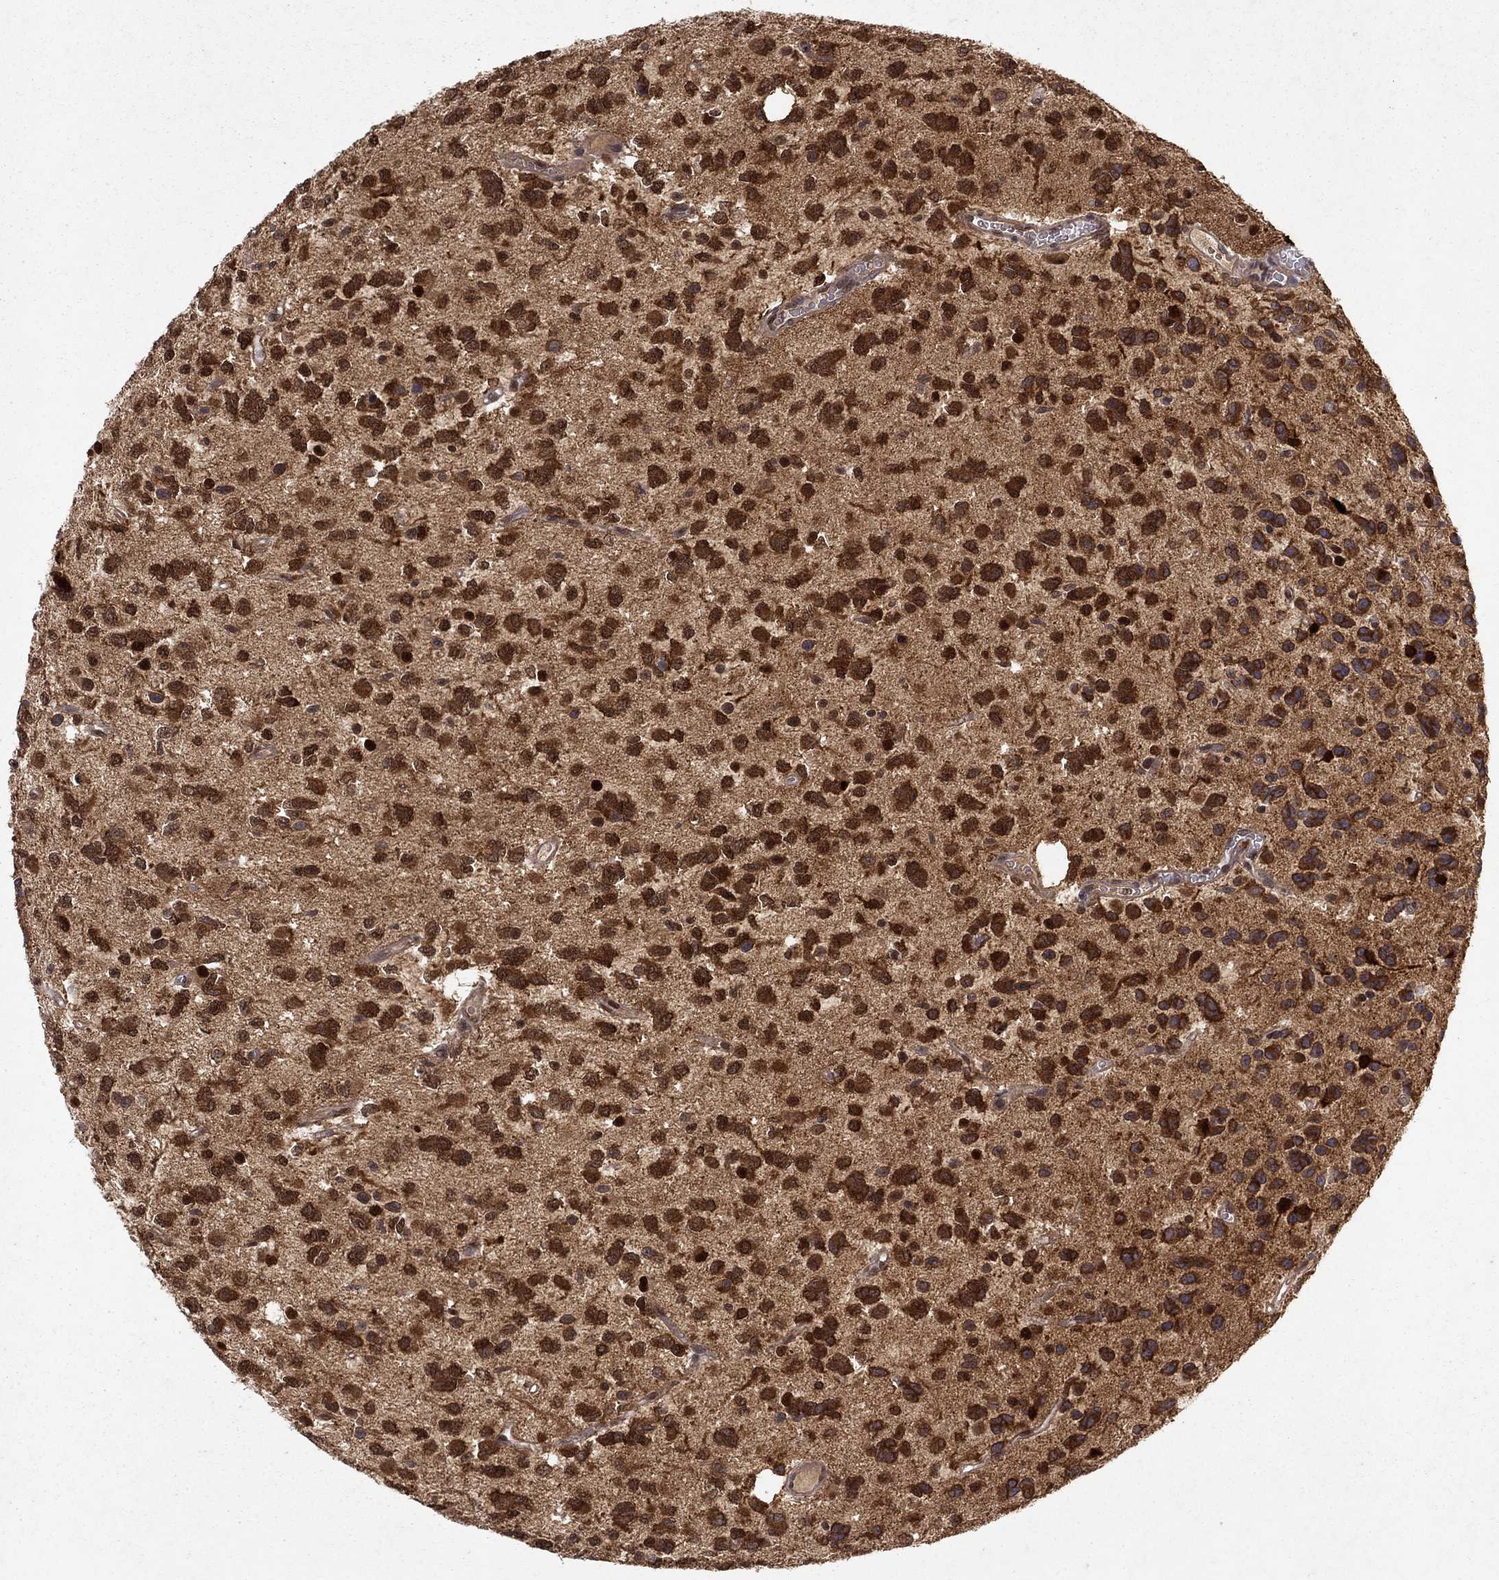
{"staining": {"intensity": "strong", "quantity": ">75%", "location": "cytoplasmic/membranous"}, "tissue": "glioma", "cell_type": "Tumor cells", "image_type": "cancer", "snomed": [{"axis": "morphology", "description": "Glioma, malignant, Low grade"}, {"axis": "topography", "description": "Brain"}], "caption": "Glioma tissue reveals strong cytoplasmic/membranous expression in approximately >75% of tumor cells The protein of interest is stained brown, and the nuclei are stained in blue (DAB (3,3'-diaminobenzidine) IHC with brightfield microscopy, high magnification).", "gene": "CRTC1", "patient": {"sex": "female", "age": 45}}